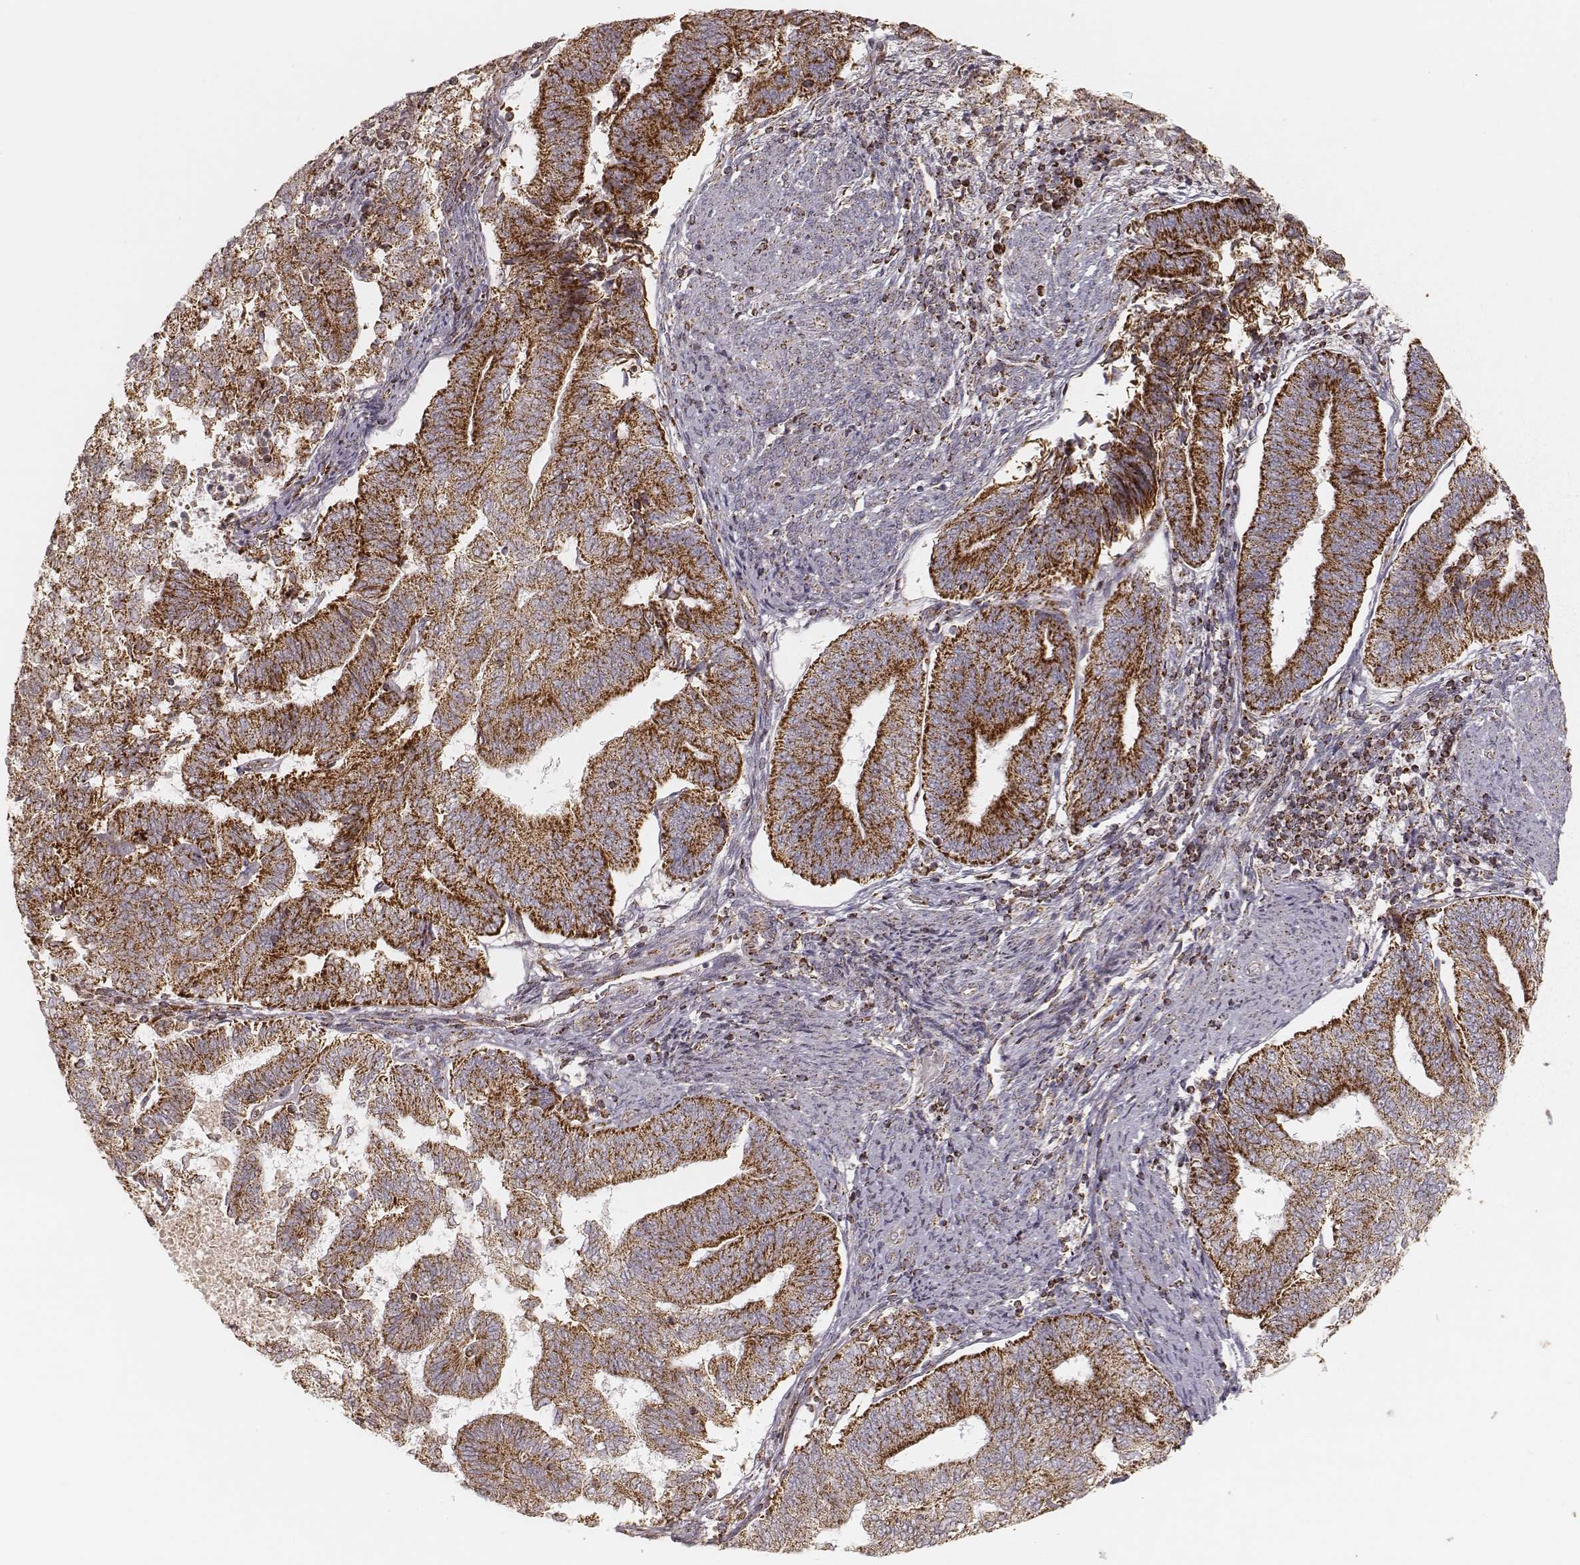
{"staining": {"intensity": "strong", "quantity": ">75%", "location": "cytoplasmic/membranous"}, "tissue": "endometrial cancer", "cell_type": "Tumor cells", "image_type": "cancer", "snomed": [{"axis": "morphology", "description": "Adenocarcinoma, NOS"}, {"axis": "topography", "description": "Endometrium"}], "caption": "Immunohistochemistry of adenocarcinoma (endometrial) demonstrates high levels of strong cytoplasmic/membranous staining in about >75% of tumor cells. The protein of interest is shown in brown color, while the nuclei are stained blue.", "gene": "CS", "patient": {"sex": "female", "age": 65}}